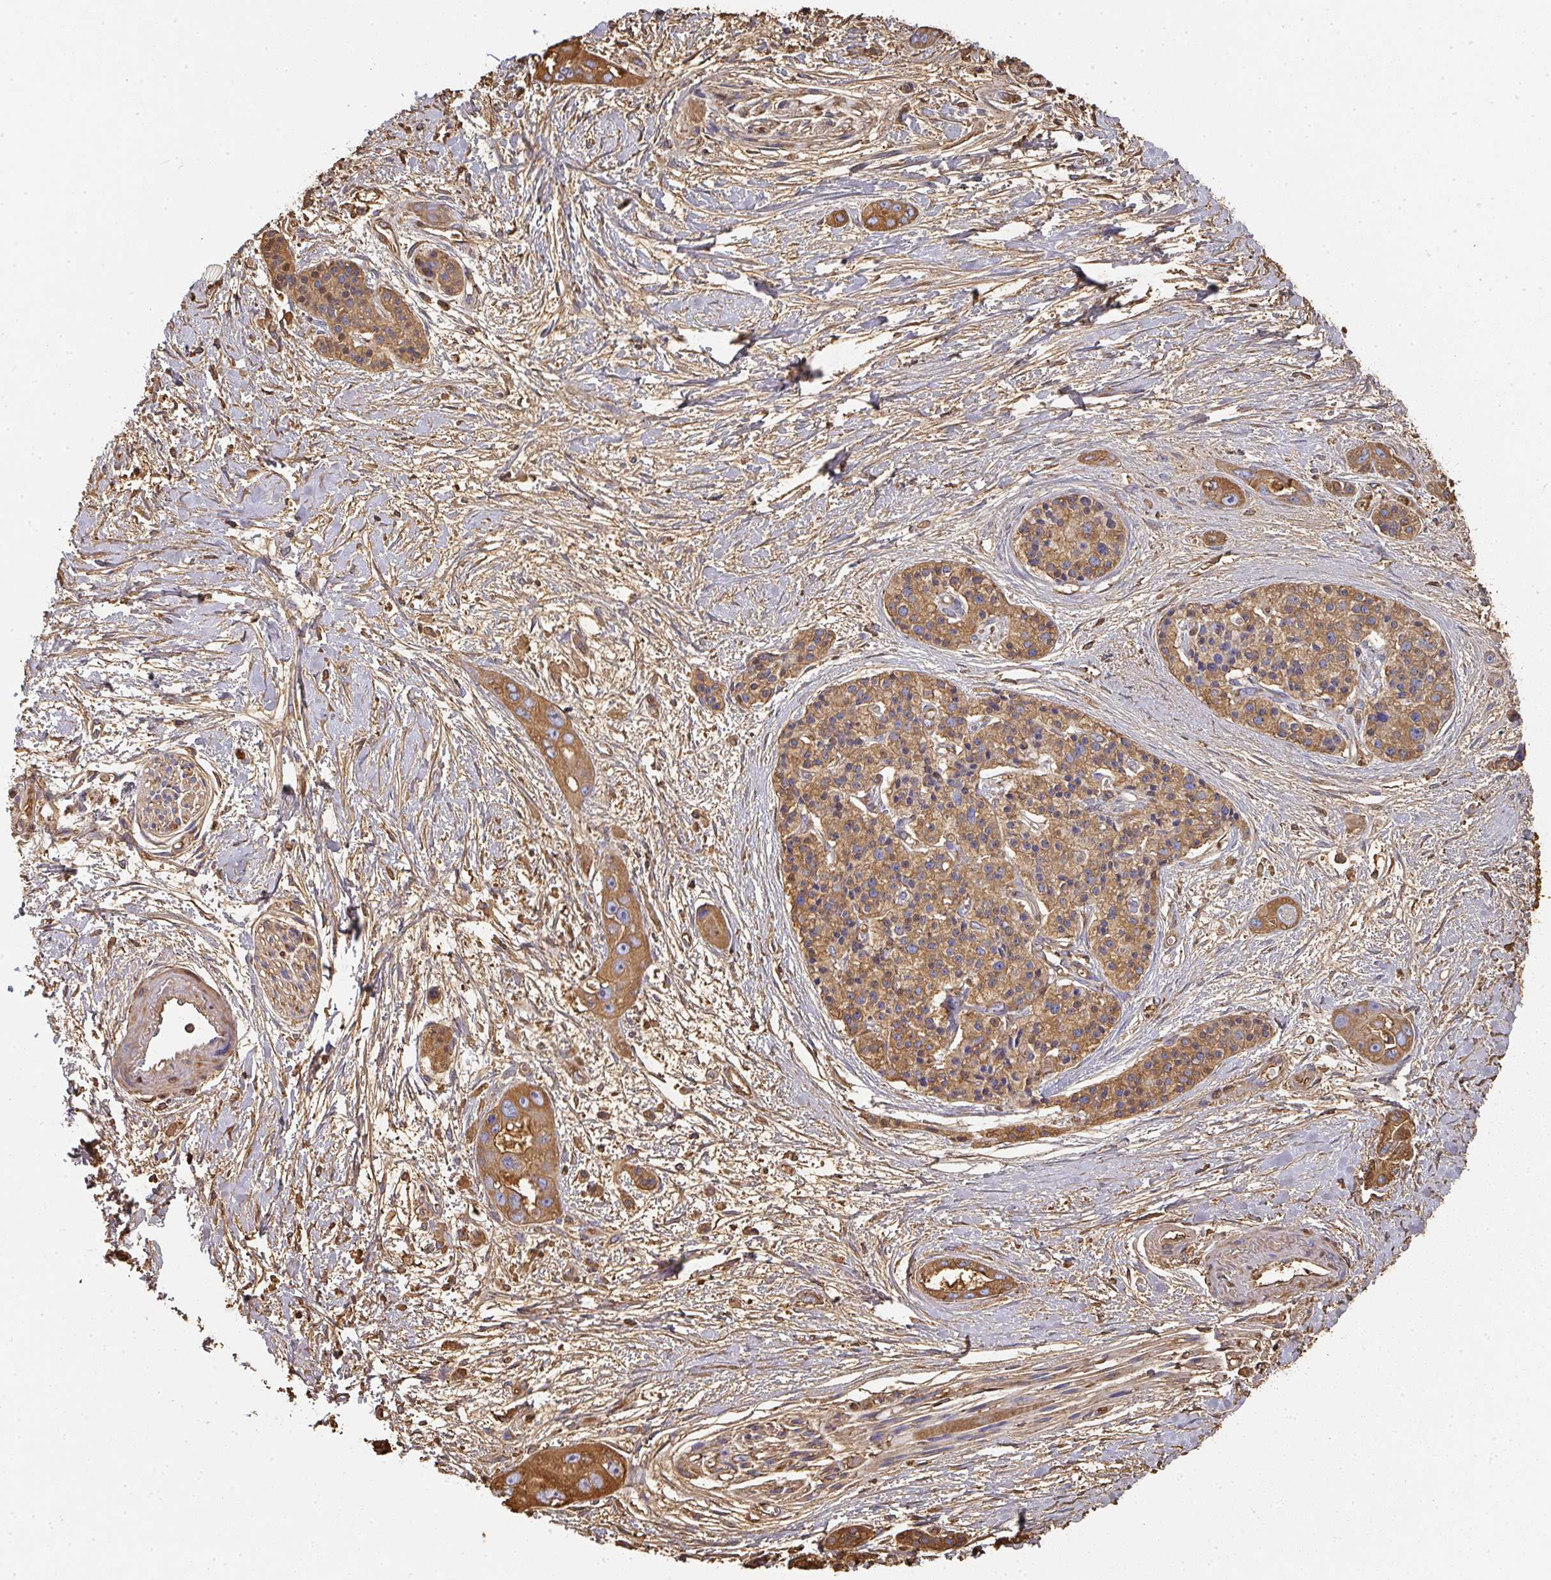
{"staining": {"intensity": "moderate", "quantity": ">75%", "location": "cytoplasmic/membranous"}, "tissue": "pancreatic cancer", "cell_type": "Tumor cells", "image_type": "cancer", "snomed": [{"axis": "morphology", "description": "Adenocarcinoma, NOS"}, {"axis": "topography", "description": "Pancreas"}], "caption": "Brown immunohistochemical staining in adenocarcinoma (pancreatic) exhibits moderate cytoplasmic/membranous expression in about >75% of tumor cells.", "gene": "ALB", "patient": {"sex": "female", "age": 50}}